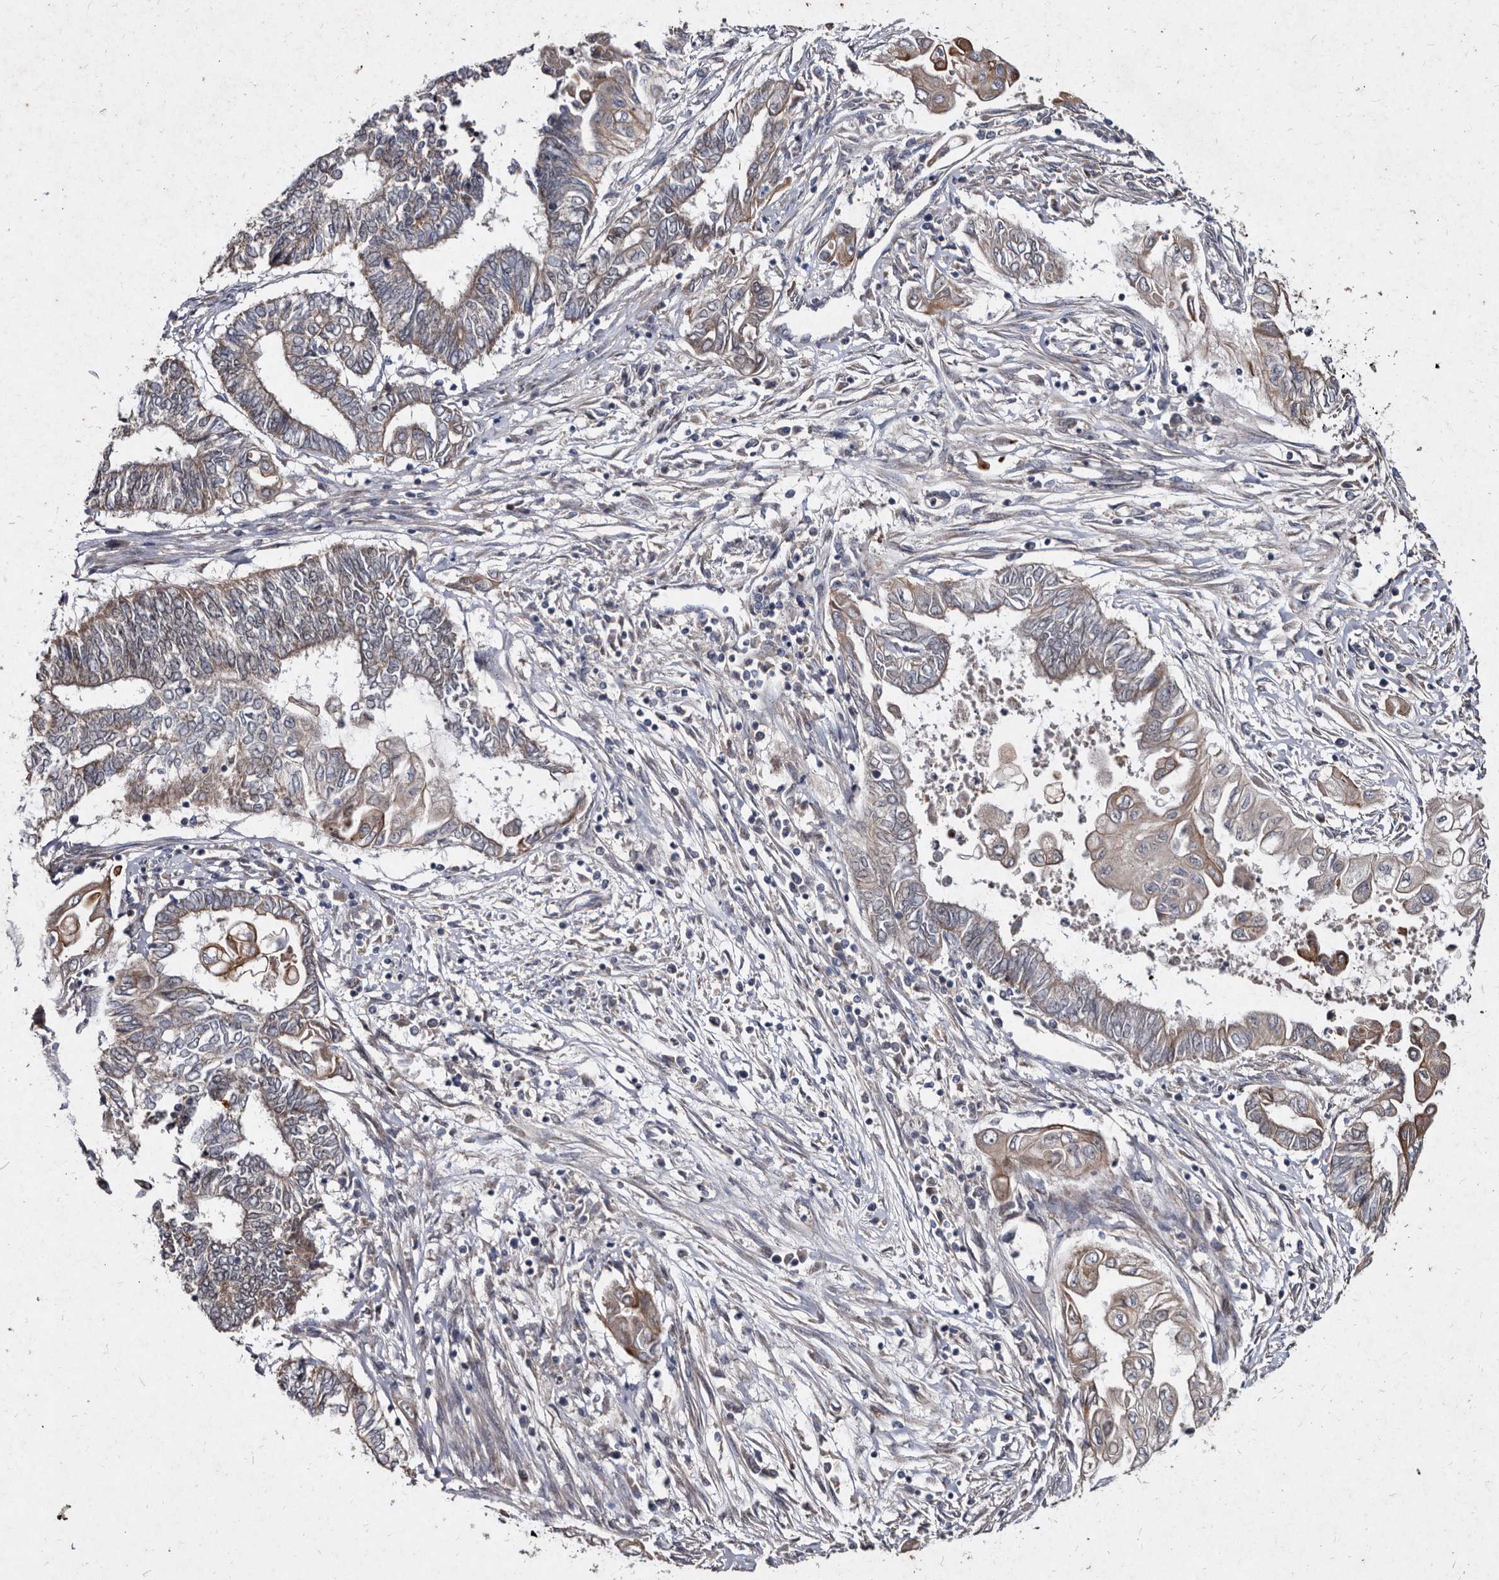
{"staining": {"intensity": "weak", "quantity": "25%-75%", "location": "cytoplasmic/membranous"}, "tissue": "endometrial cancer", "cell_type": "Tumor cells", "image_type": "cancer", "snomed": [{"axis": "morphology", "description": "Adenocarcinoma, NOS"}, {"axis": "topography", "description": "Uterus"}, {"axis": "topography", "description": "Endometrium"}], "caption": "About 25%-75% of tumor cells in endometrial adenocarcinoma display weak cytoplasmic/membranous protein expression as visualized by brown immunohistochemical staining.", "gene": "YPEL3", "patient": {"sex": "female", "age": 70}}